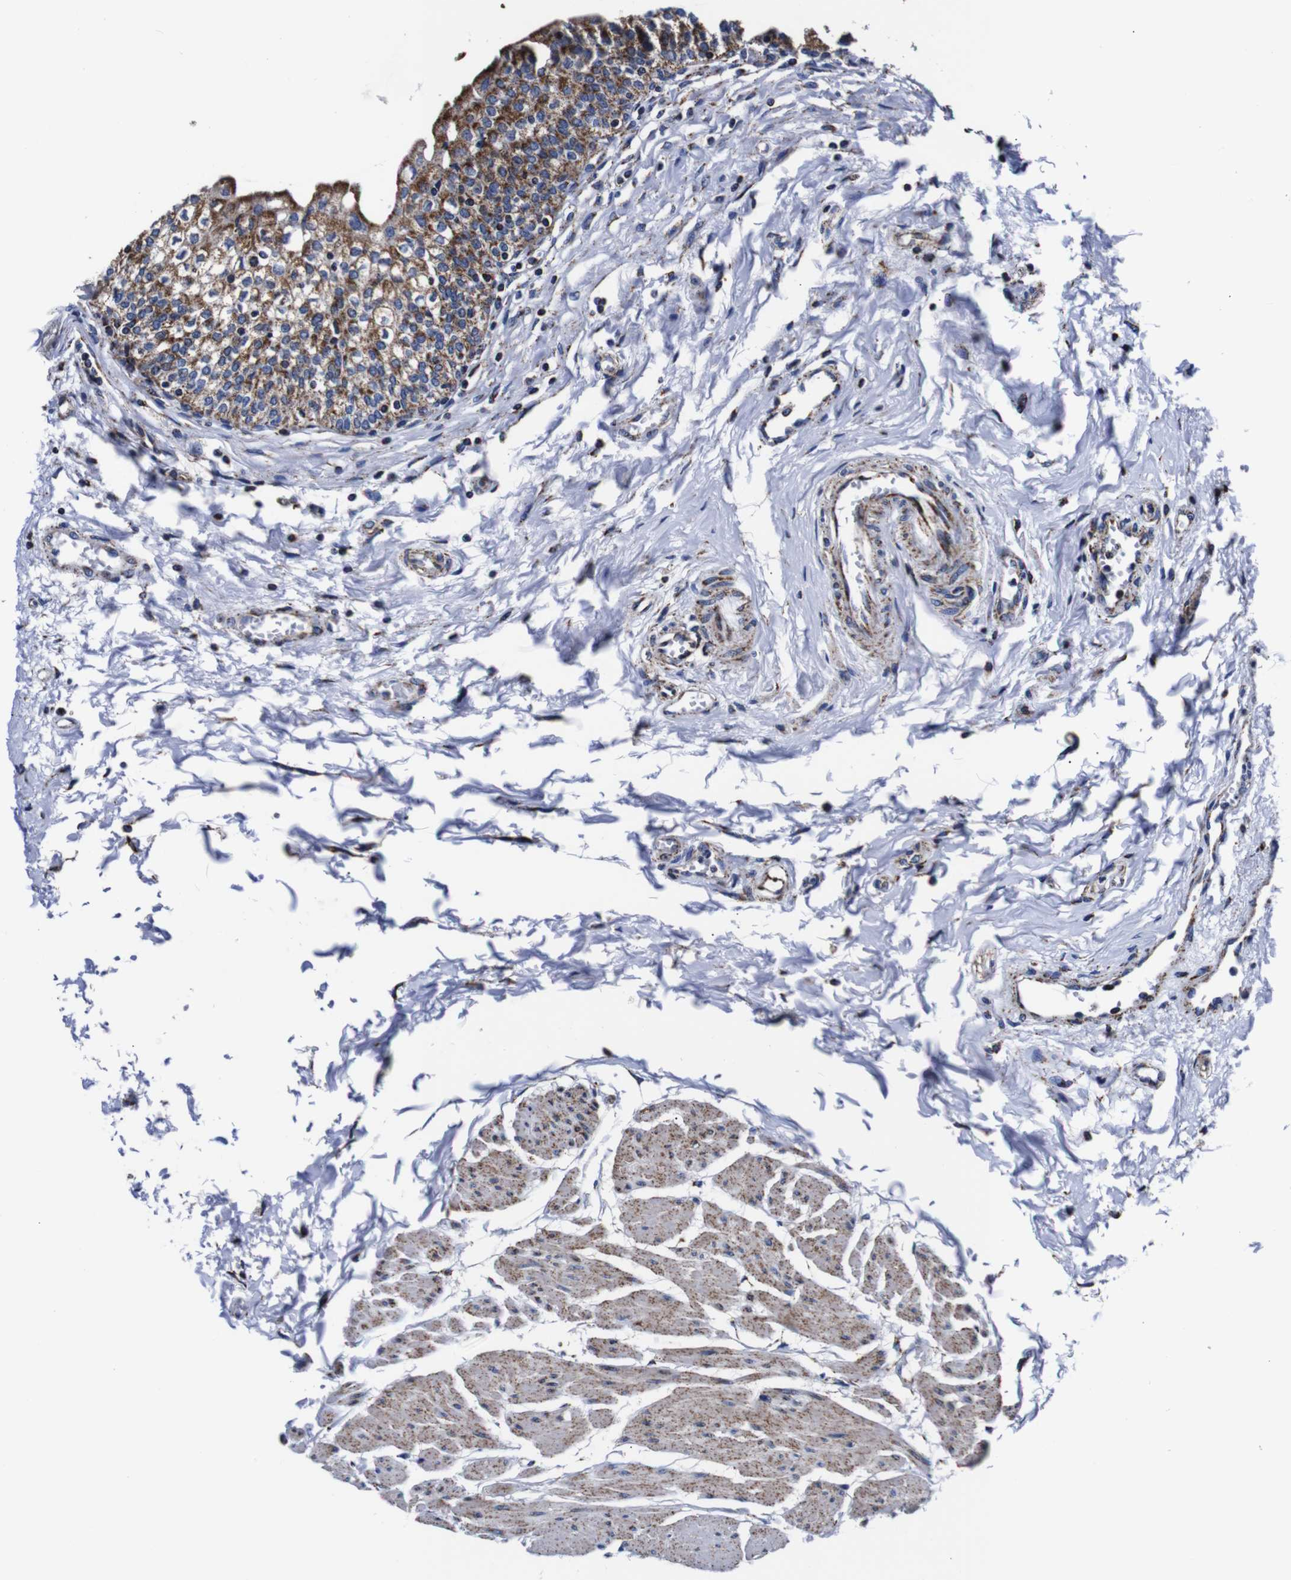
{"staining": {"intensity": "moderate", "quantity": ">75%", "location": "cytoplasmic/membranous"}, "tissue": "urinary bladder", "cell_type": "Urothelial cells", "image_type": "normal", "snomed": [{"axis": "morphology", "description": "Normal tissue, NOS"}, {"axis": "topography", "description": "Urinary bladder"}], "caption": "Immunohistochemical staining of unremarkable human urinary bladder demonstrates >75% levels of moderate cytoplasmic/membranous protein expression in about >75% of urothelial cells.", "gene": "FKBP9", "patient": {"sex": "male", "age": 55}}